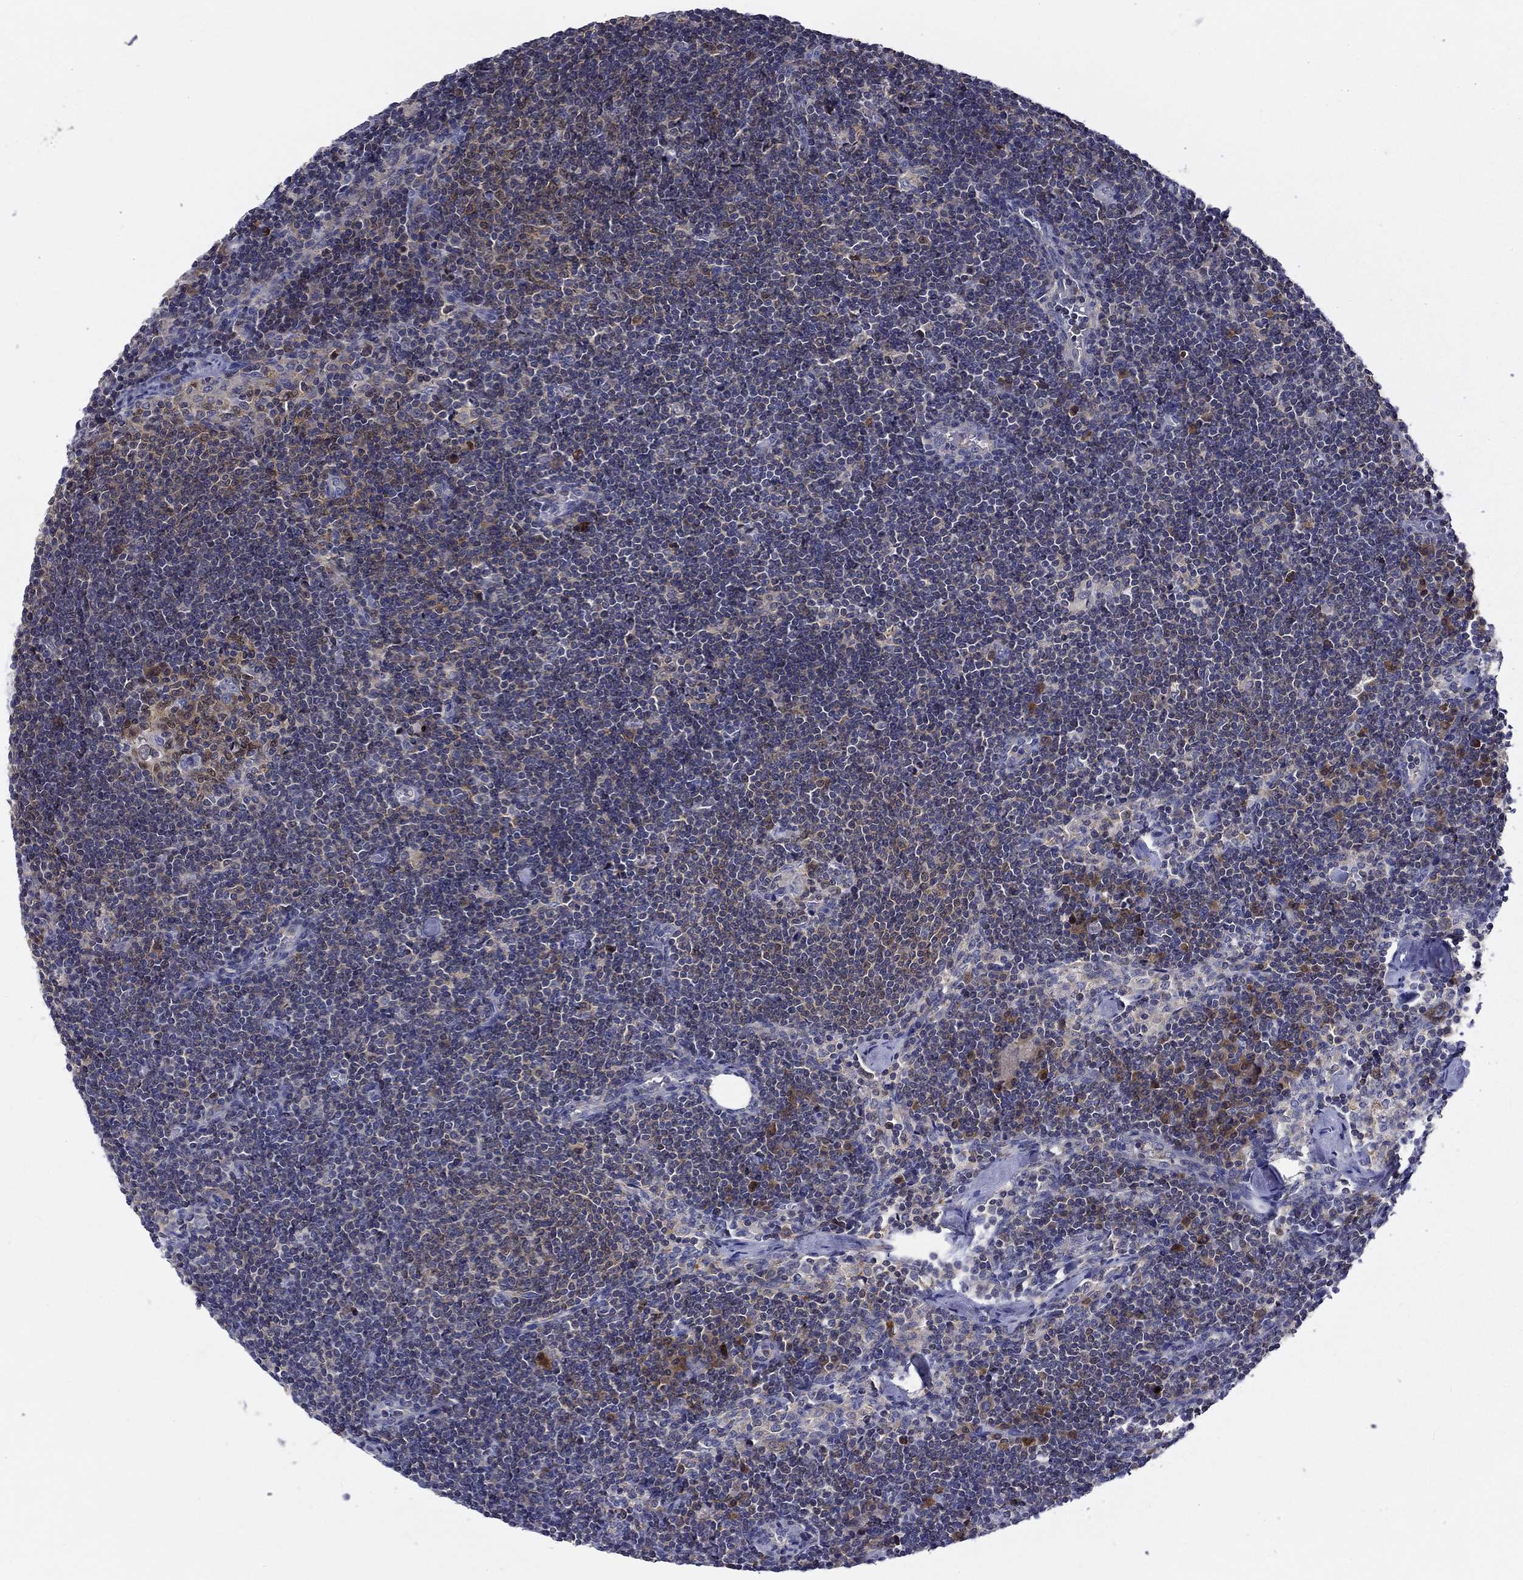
{"staining": {"intensity": "moderate", "quantity": "<25%", "location": "cytoplasmic/membranous"}, "tissue": "lymph node", "cell_type": "Germinal center cells", "image_type": "normal", "snomed": [{"axis": "morphology", "description": "Normal tissue, NOS"}, {"axis": "topography", "description": "Lymph node"}], "caption": "A photomicrograph showing moderate cytoplasmic/membranous positivity in approximately <25% of germinal center cells in benign lymph node, as visualized by brown immunohistochemical staining.", "gene": "POU2F2", "patient": {"sex": "male", "age": 59}}